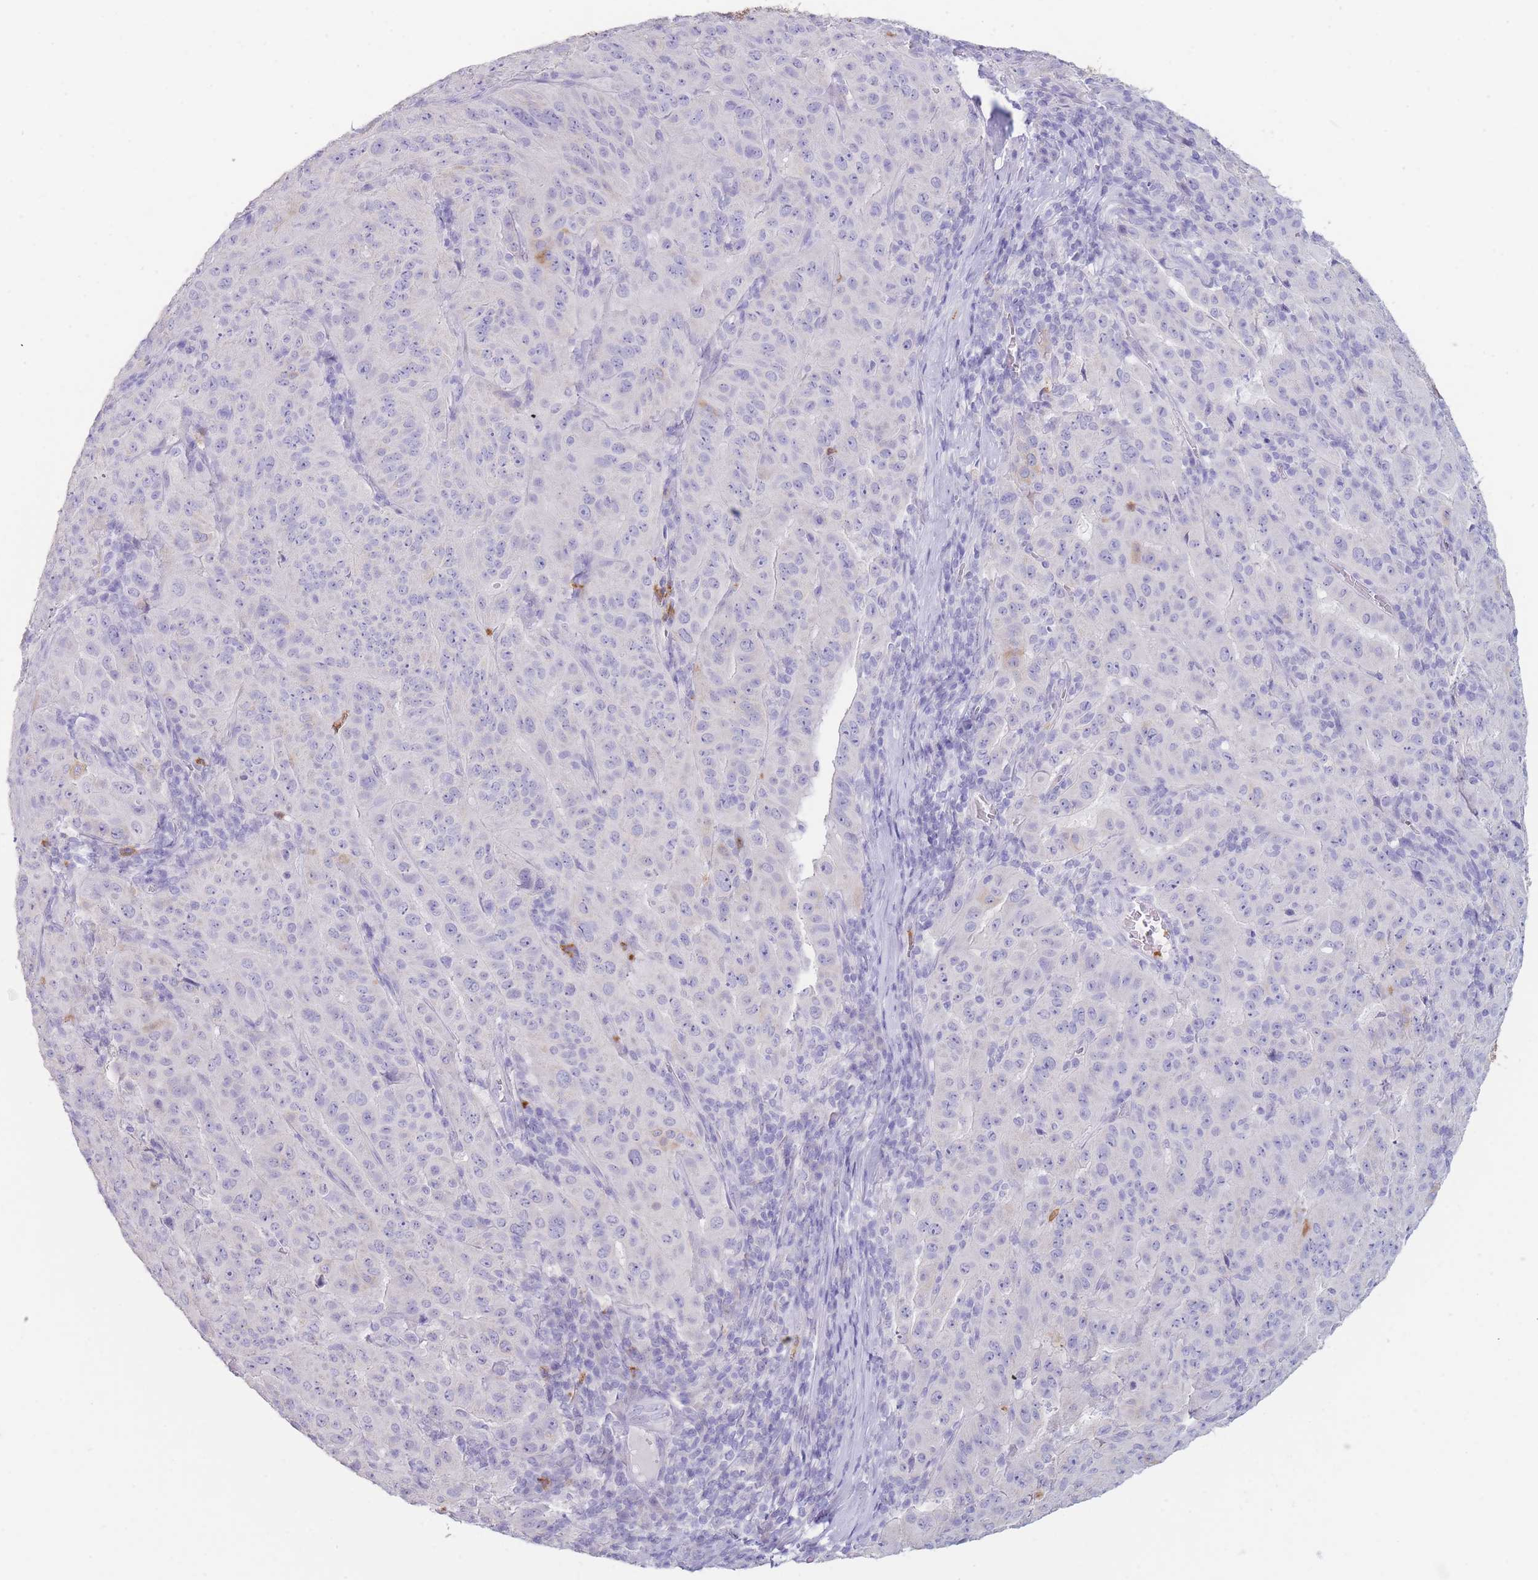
{"staining": {"intensity": "negative", "quantity": "none", "location": "none"}, "tissue": "pancreatic cancer", "cell_type": "Tumor cells", "image_type": "cancer", "snomed": [{"axis": "morphology", "description": "Adenocarcinoma, NOS"}, {"axis": "topography", "description": "Pancreas"}], "caption": "Adenocarcinoma (pancreatic) stained for a protein using immunohistochemistry displays no staining tumor cells.", "gene": "ZNF627", "patient": {"sex": "male", "age": 63}}